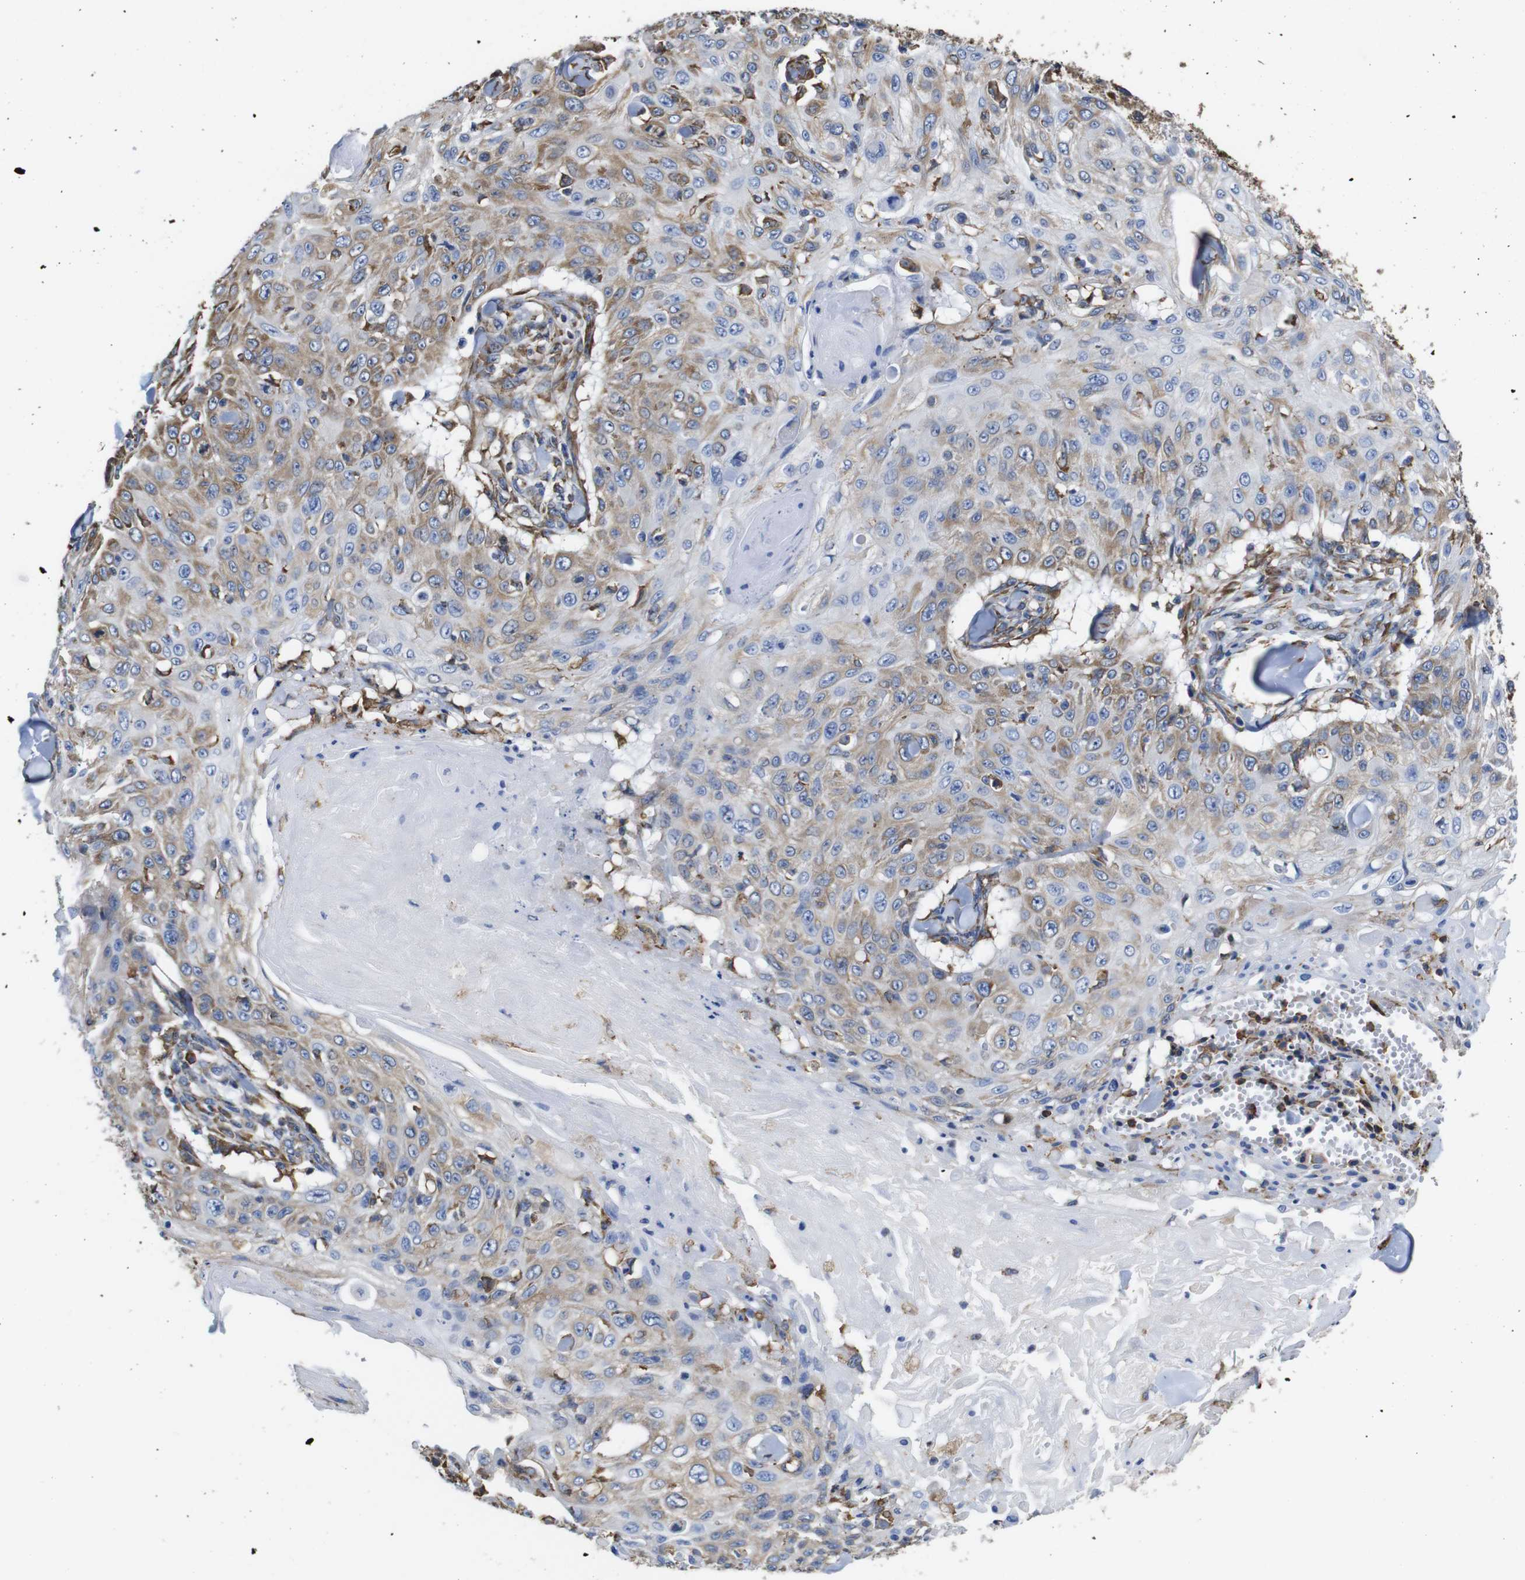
{"staining": {"intensity": "weak", "quantity": ">75%", "location": "cytoplasmic/membranous"}, "tissue": "skin cancer", "cell_type": "Tumor cells", "image_type": "cancer", "snomed": [{"axis": "morphology", "description": "Squamous cell carcinoma, NOS"}, {"axis": "topography", "description": "Skin"}], "caption": "Tumor cells show weak cytoplasmic/membranous expression in approximately >75% of cells in skin squamous cell carcinoma.", "gene": "PPIB", "patient": {"sex": "male", "age": 86}}